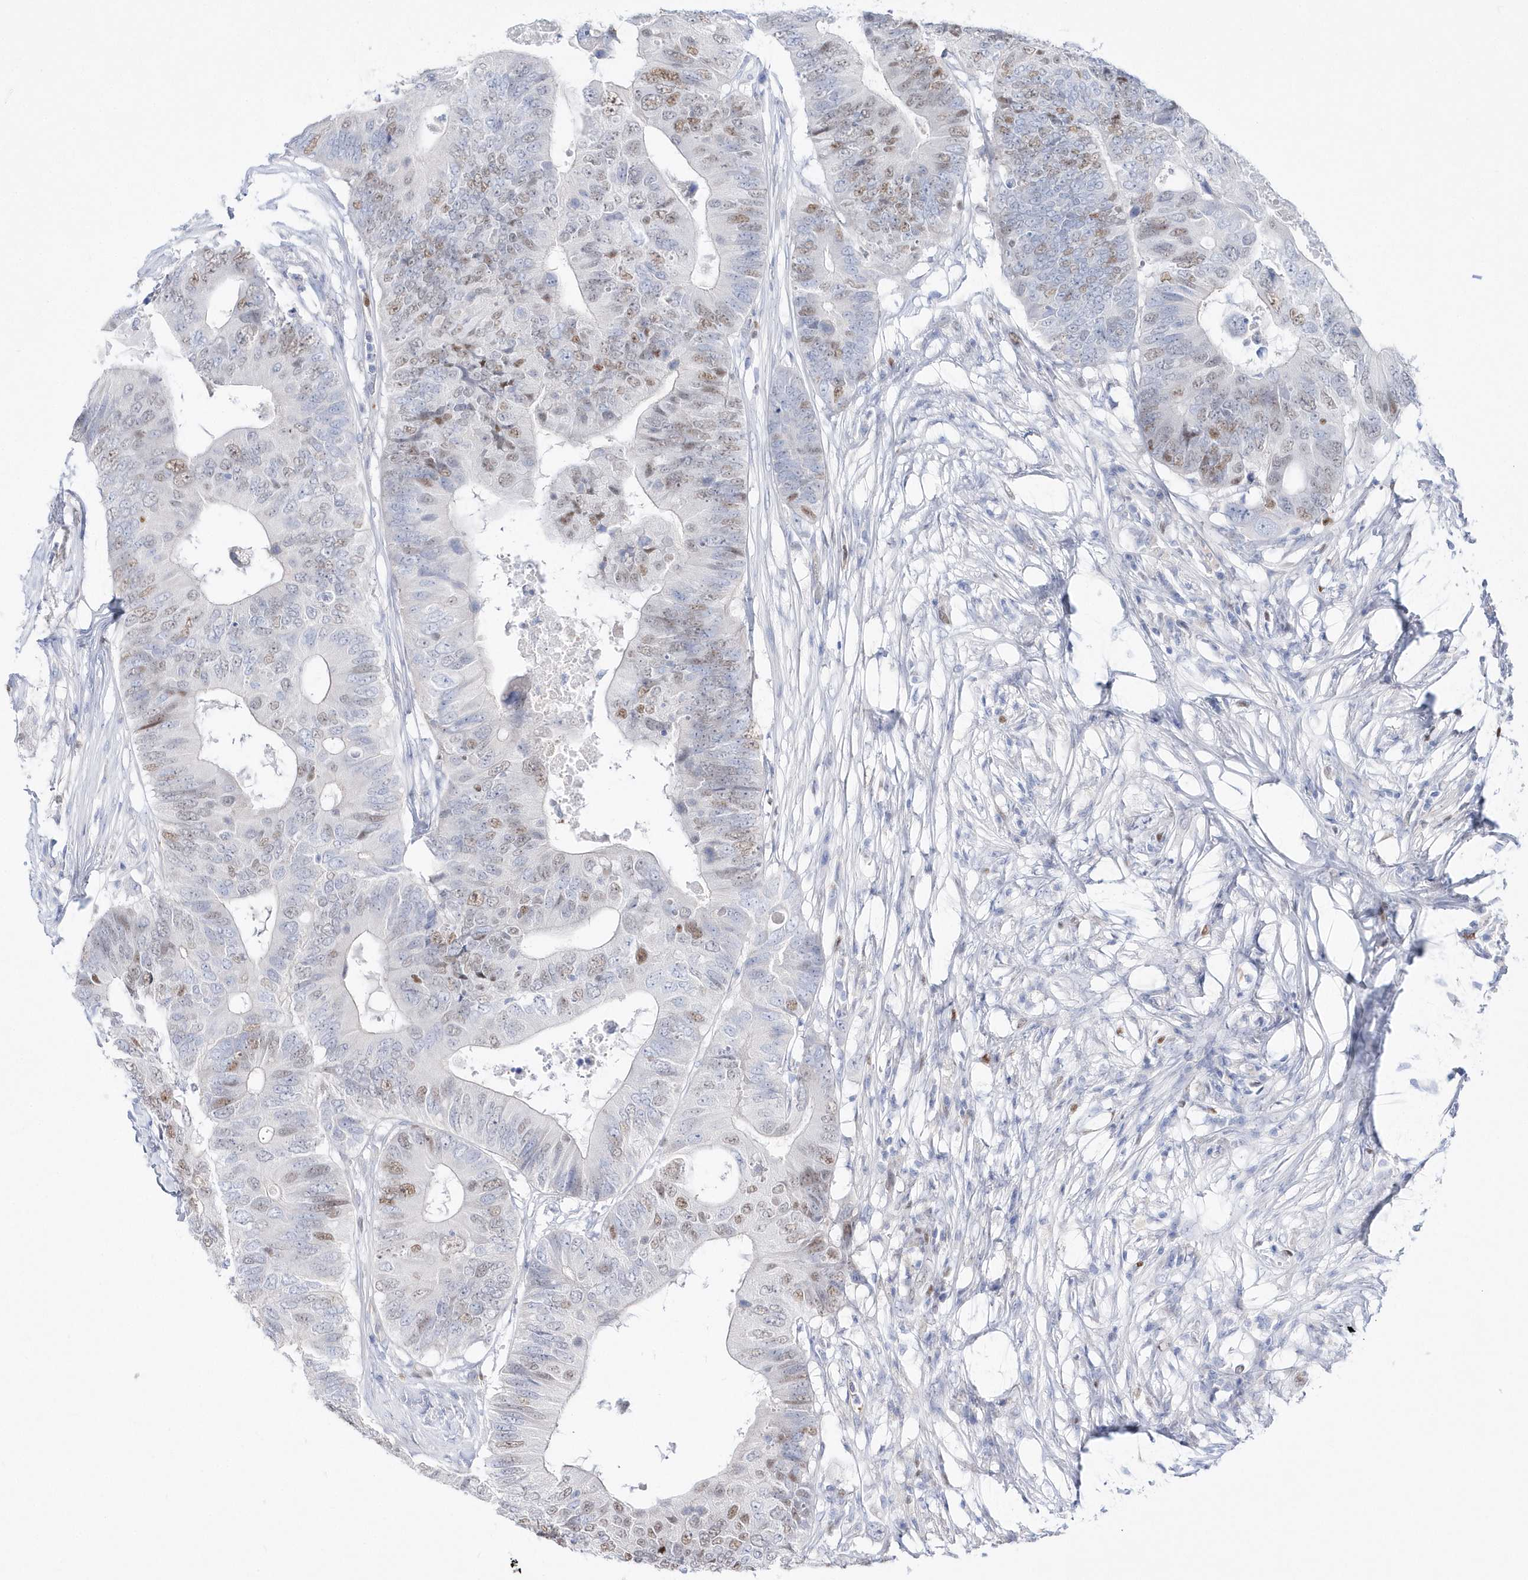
{"staining": {"intensity": "moderate", "quantity": "25%-75%", "location": "nuclear"}, "tissue": "colorectal cancer", "cell_type": "Tumor cells", "image_type": "cancer", "snomed": [{"axis": "morphology", "description": "Adenocarcinoma, NOS"}, {"axis": "topography", "description": "Colon"}], "caption": "Human colorectal cancer (adenocarcinoma) stained with a protein marker demonstrates moderate staining in tumor cells.", "gene": "TMCO6", "patient": {"sex": "male", "age": 71}}